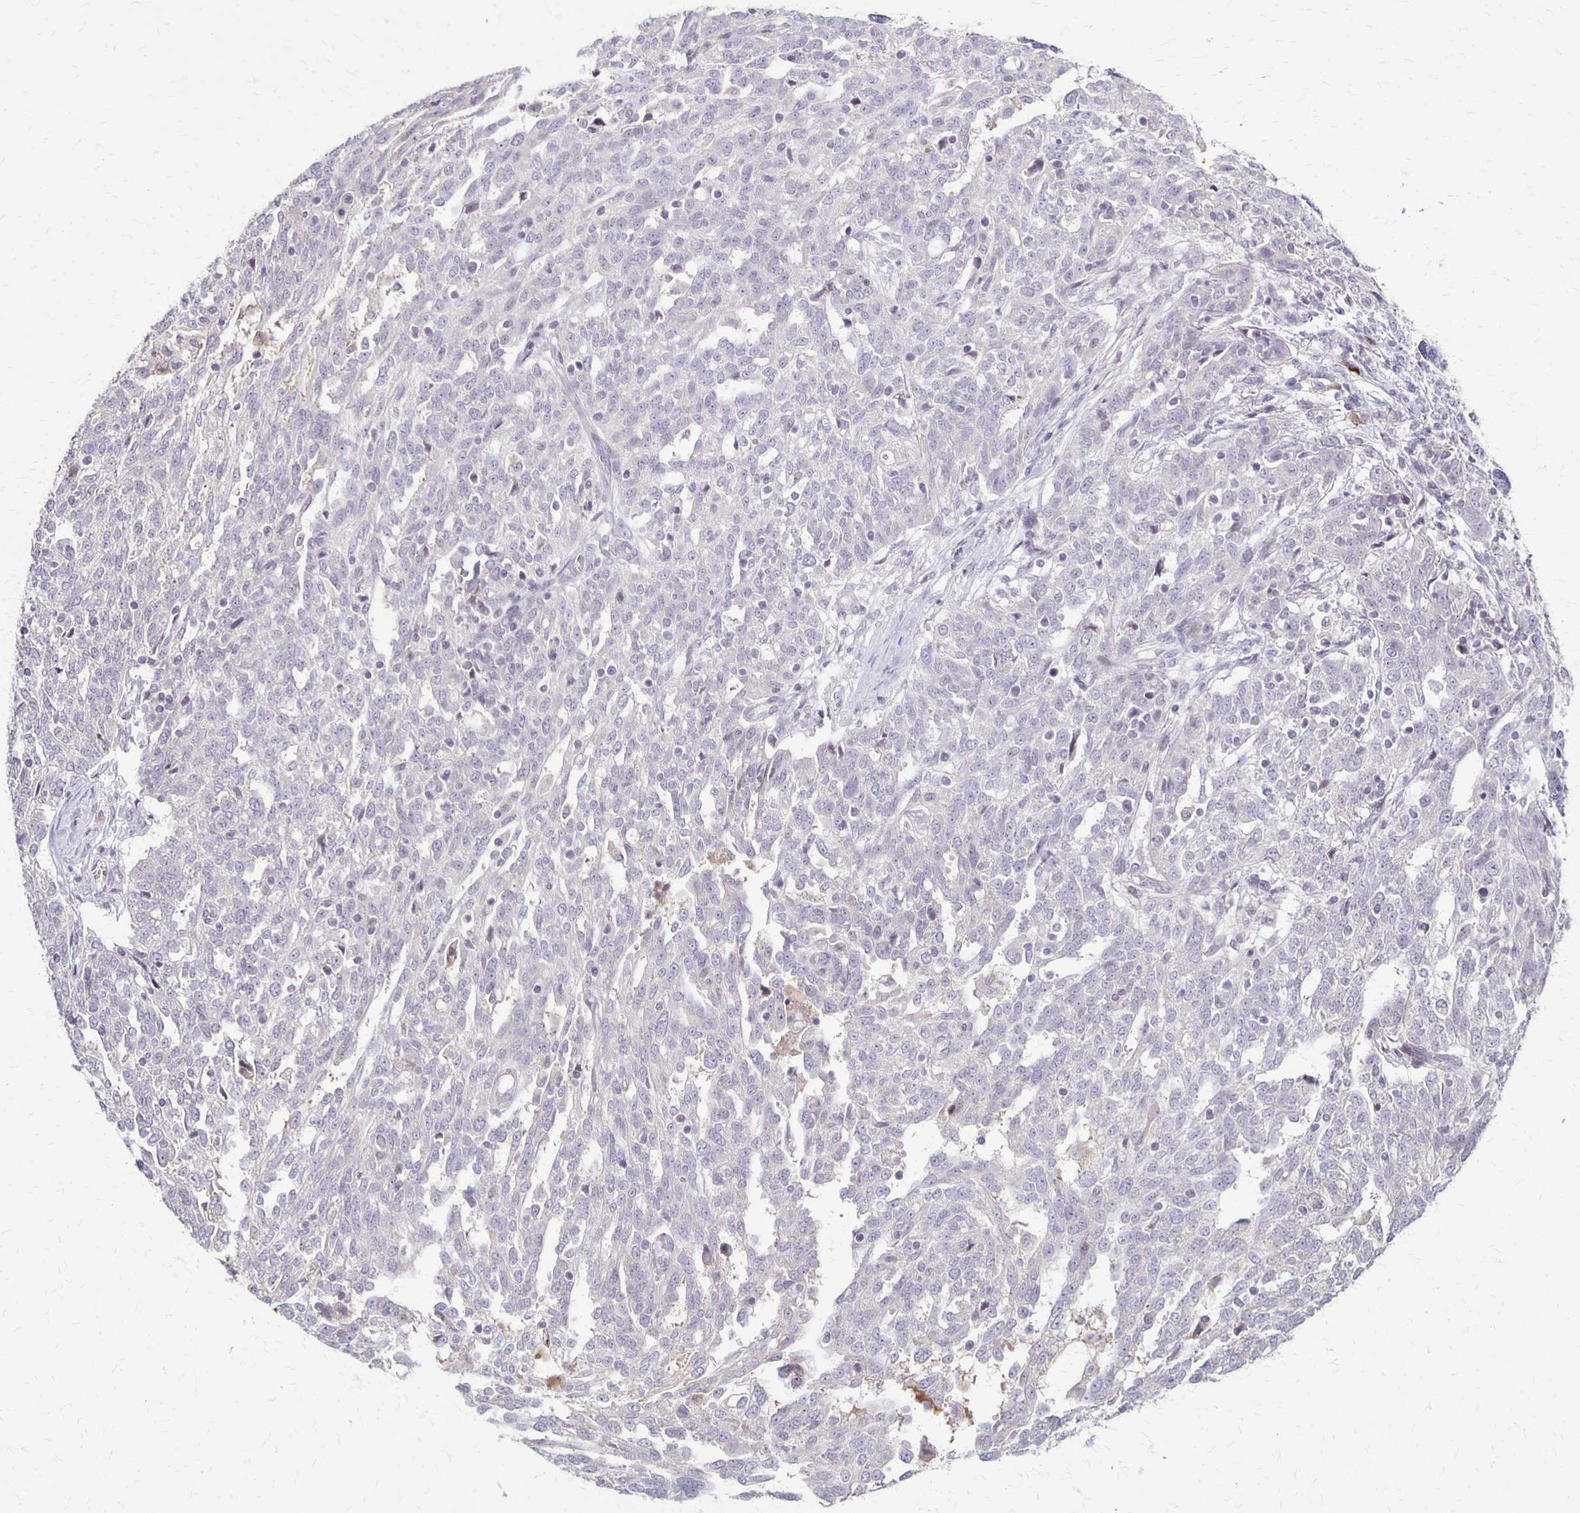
{"staining": {"intensity": "negative", "quantity": "none", "location": "none"}, "tissue": "ovarian cancer", "cell_type": "Tumor cells", "image_type": "cancer", "snomed": [{"axis": "morphology", "description": "Cystadenocarcinoma, serous, NOS"}, {"axis": "topography", "description": "Ovary"}], "caption": "Protein analysis of ovarian cancer (serous cystadenocarcinoma) reveals no significant expression in tumor cells.", "gene": "SLC35E2B", "patient": {"sex": "female", "age": 67}}